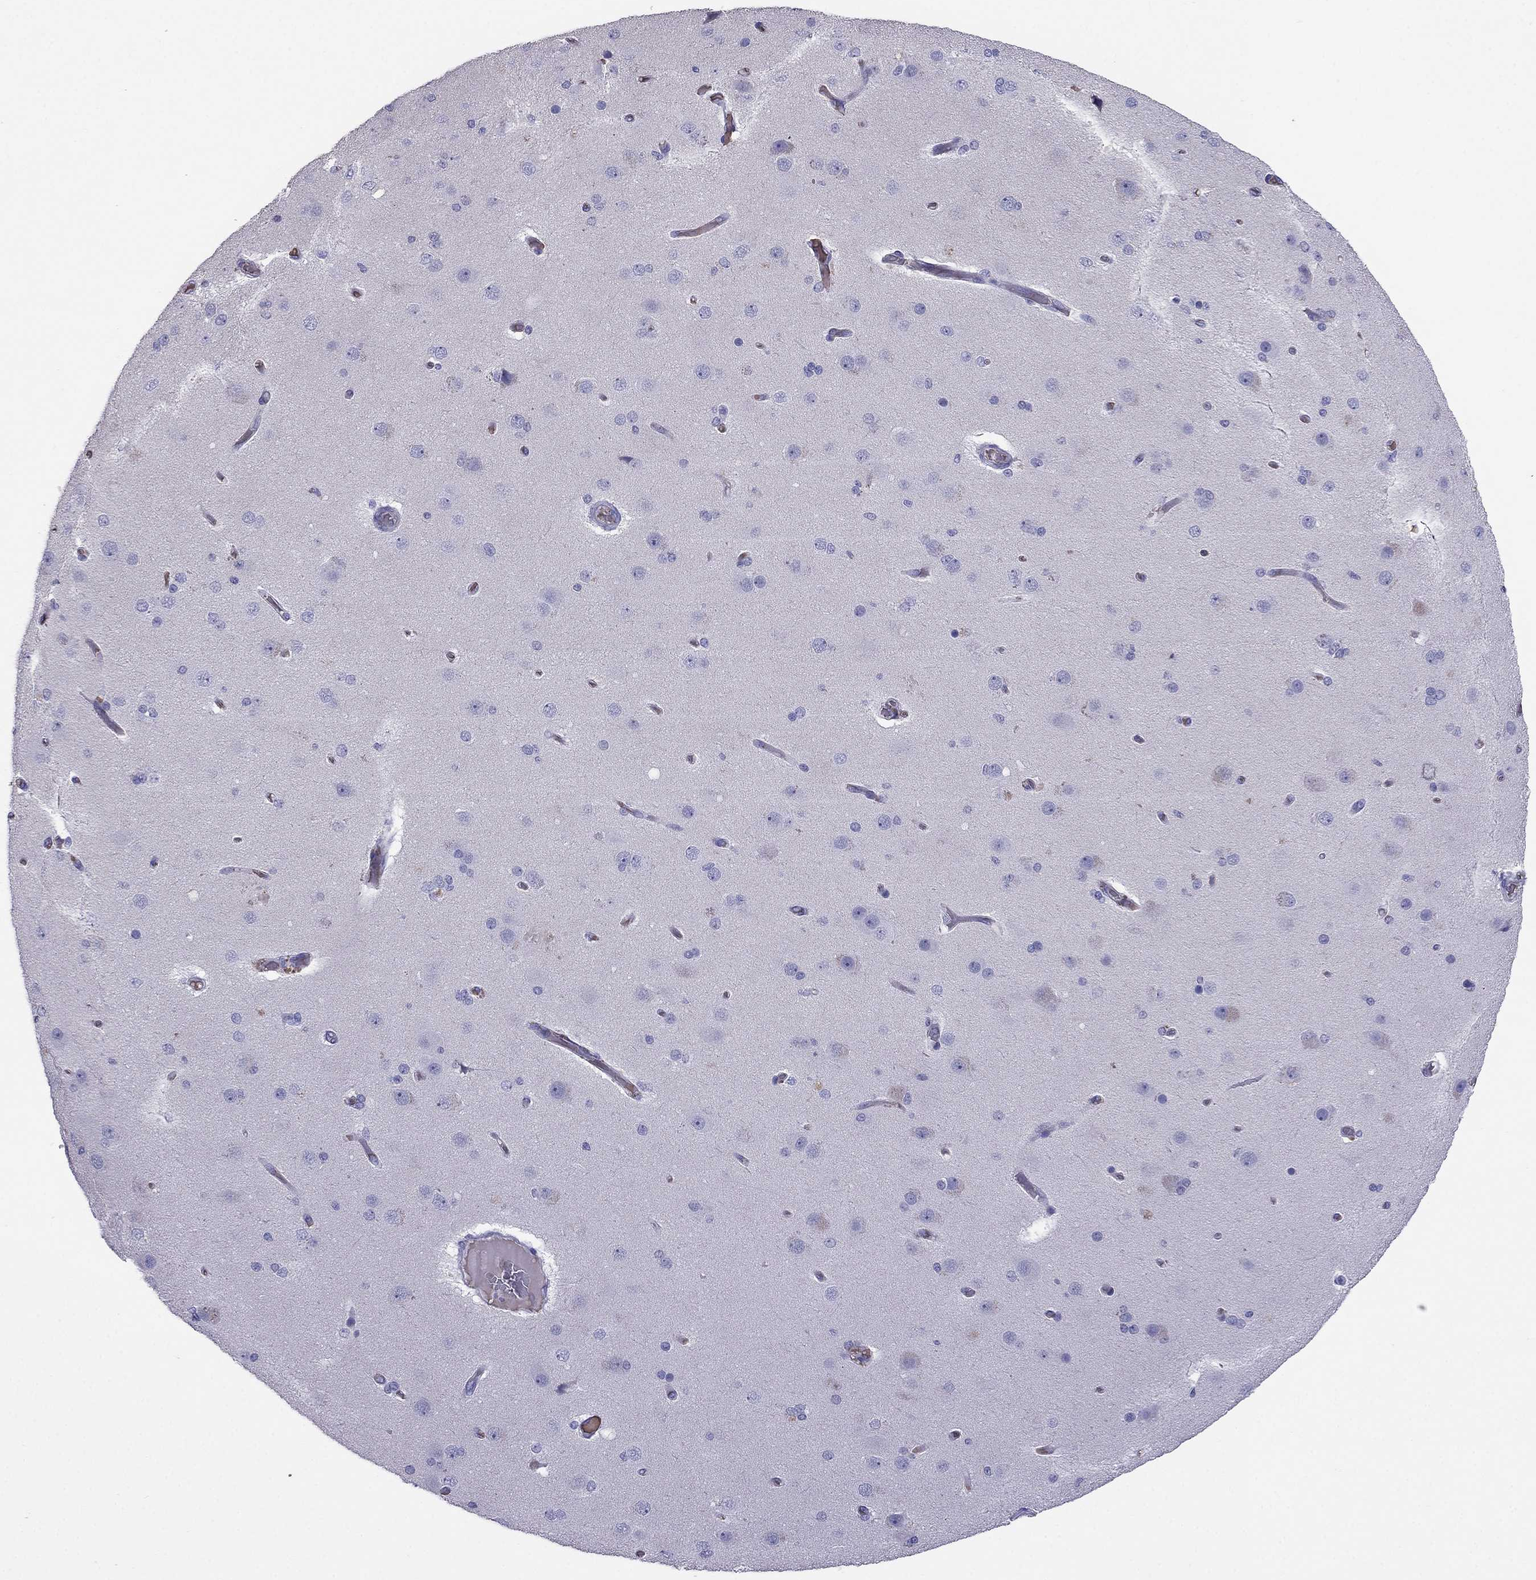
{"staining": {"intensity": "negative", "quantity": "none", "location": "none"}, "tissue": "cerebral cortex", "cell_type": "Endothelial cells", "image_type": "normal", "snomed": [{"axis": "morphology", "description": "Normal tissue, NOS"}, {"axis": "morphology", "description": "Glioma, malignant, High grade"}, {"axis": "topography", "description": "Cerebral cortex"}], "caption": "Human cerebral cortex stained for a protein using immunohistochemistry reveals no staining in endothelial cells.", "gene": "TBC1D21", "patient": {"sex": "male", "age": 77}}